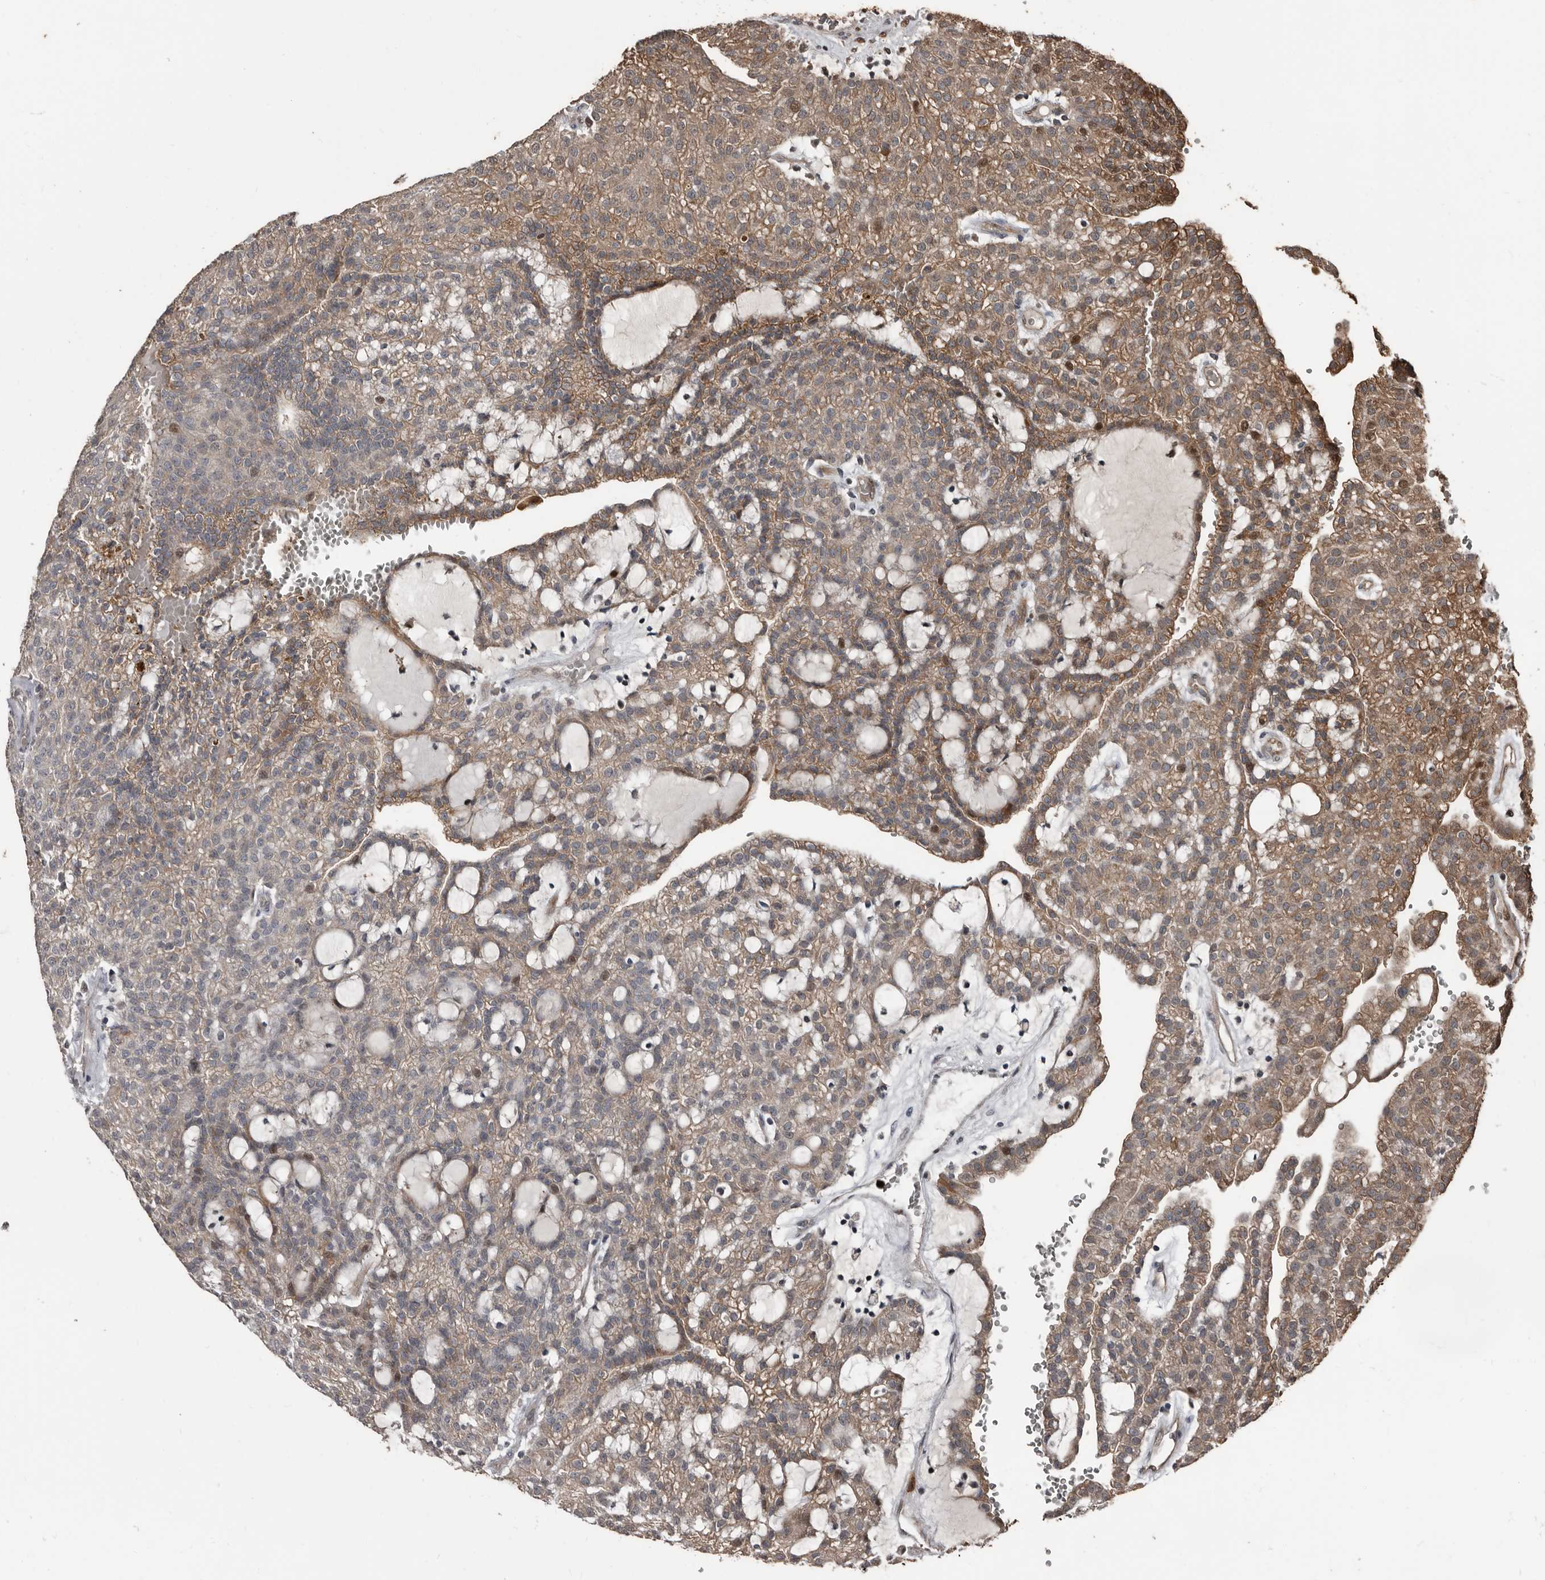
{"staining": {"intensity": "moderate", "quantity": "25%-75%", "location": "cytoplasmic/membranous"}, "tissue": "renal cancer", "cell_type": "Tumor cells", "image_type": "cancer", "snomed": [{"axis": "morphology", "description": "Adenocarcinoma, NOS"}, {"axis": "topography", "description": "Kidney"}], "caption": "Protein expression analysis of adenocarcinoma (renal) shows moderate cytoplasmic/membranous expression in approximately 25%-75% of tumor cells.", "gene": "FSBP", "patient": {"sex": "male", "age": 63}}